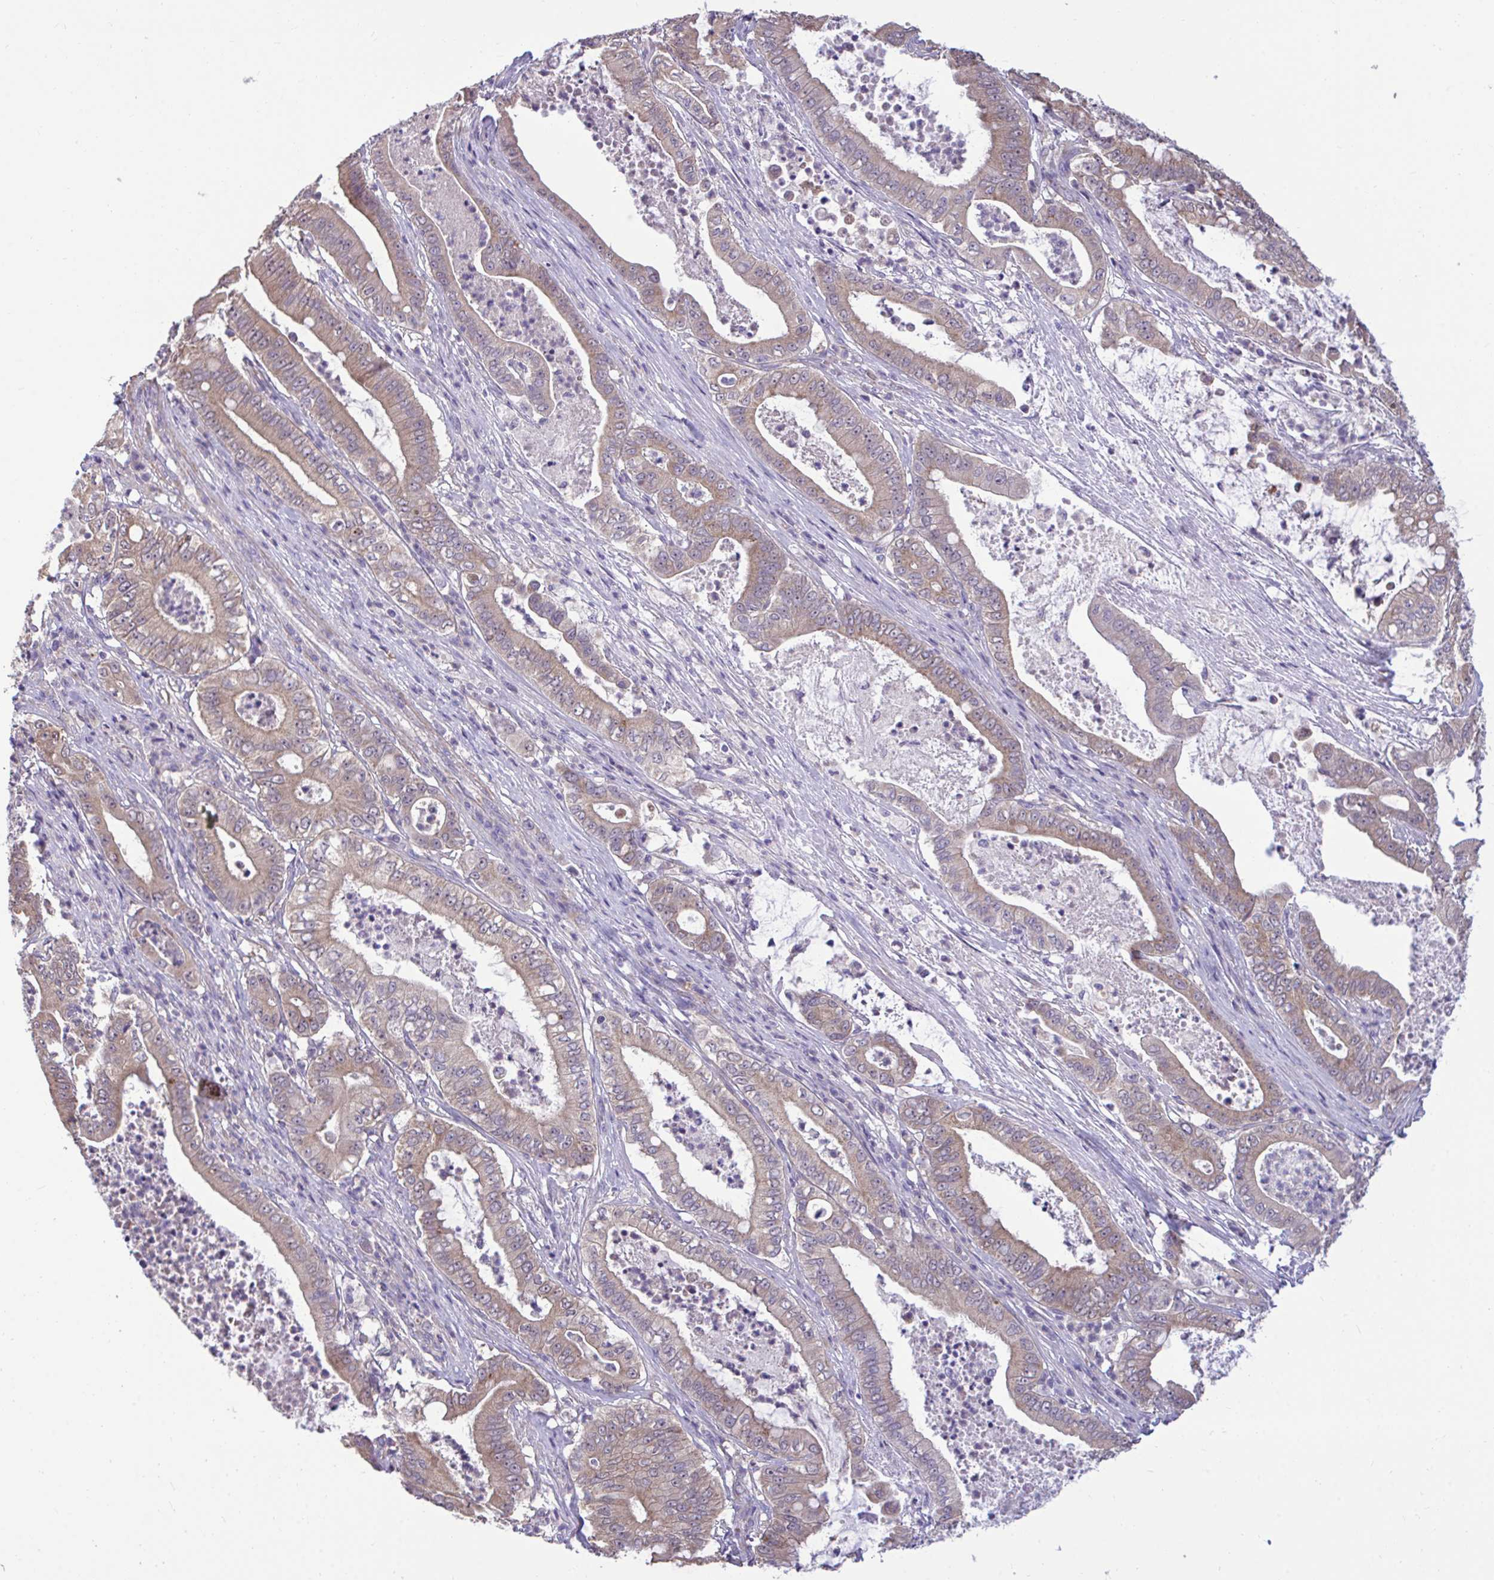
{"staining": {"intensity": "moderate", "quantity": ">75%", "location": "cytoplasmic/membranous"}, "tissue": "pancreatic cancer", "cell_type": "Tumor cells", "image_type": "cancer", "snomed": [{"axis": "morphology", "description": "Adenocarcinoma, NOS"}, {"axis": "topography", "description": "Pancreas"}], "caption": "Immunohistochemical staining of adenocarcinoma (pancreatic) demonstrates medium levels of moderate cytoplasmic/membranous positivity in about >75% of tumor cells.", "gene": "SARS2", "patient": {"sex": "male", "age": 71}}